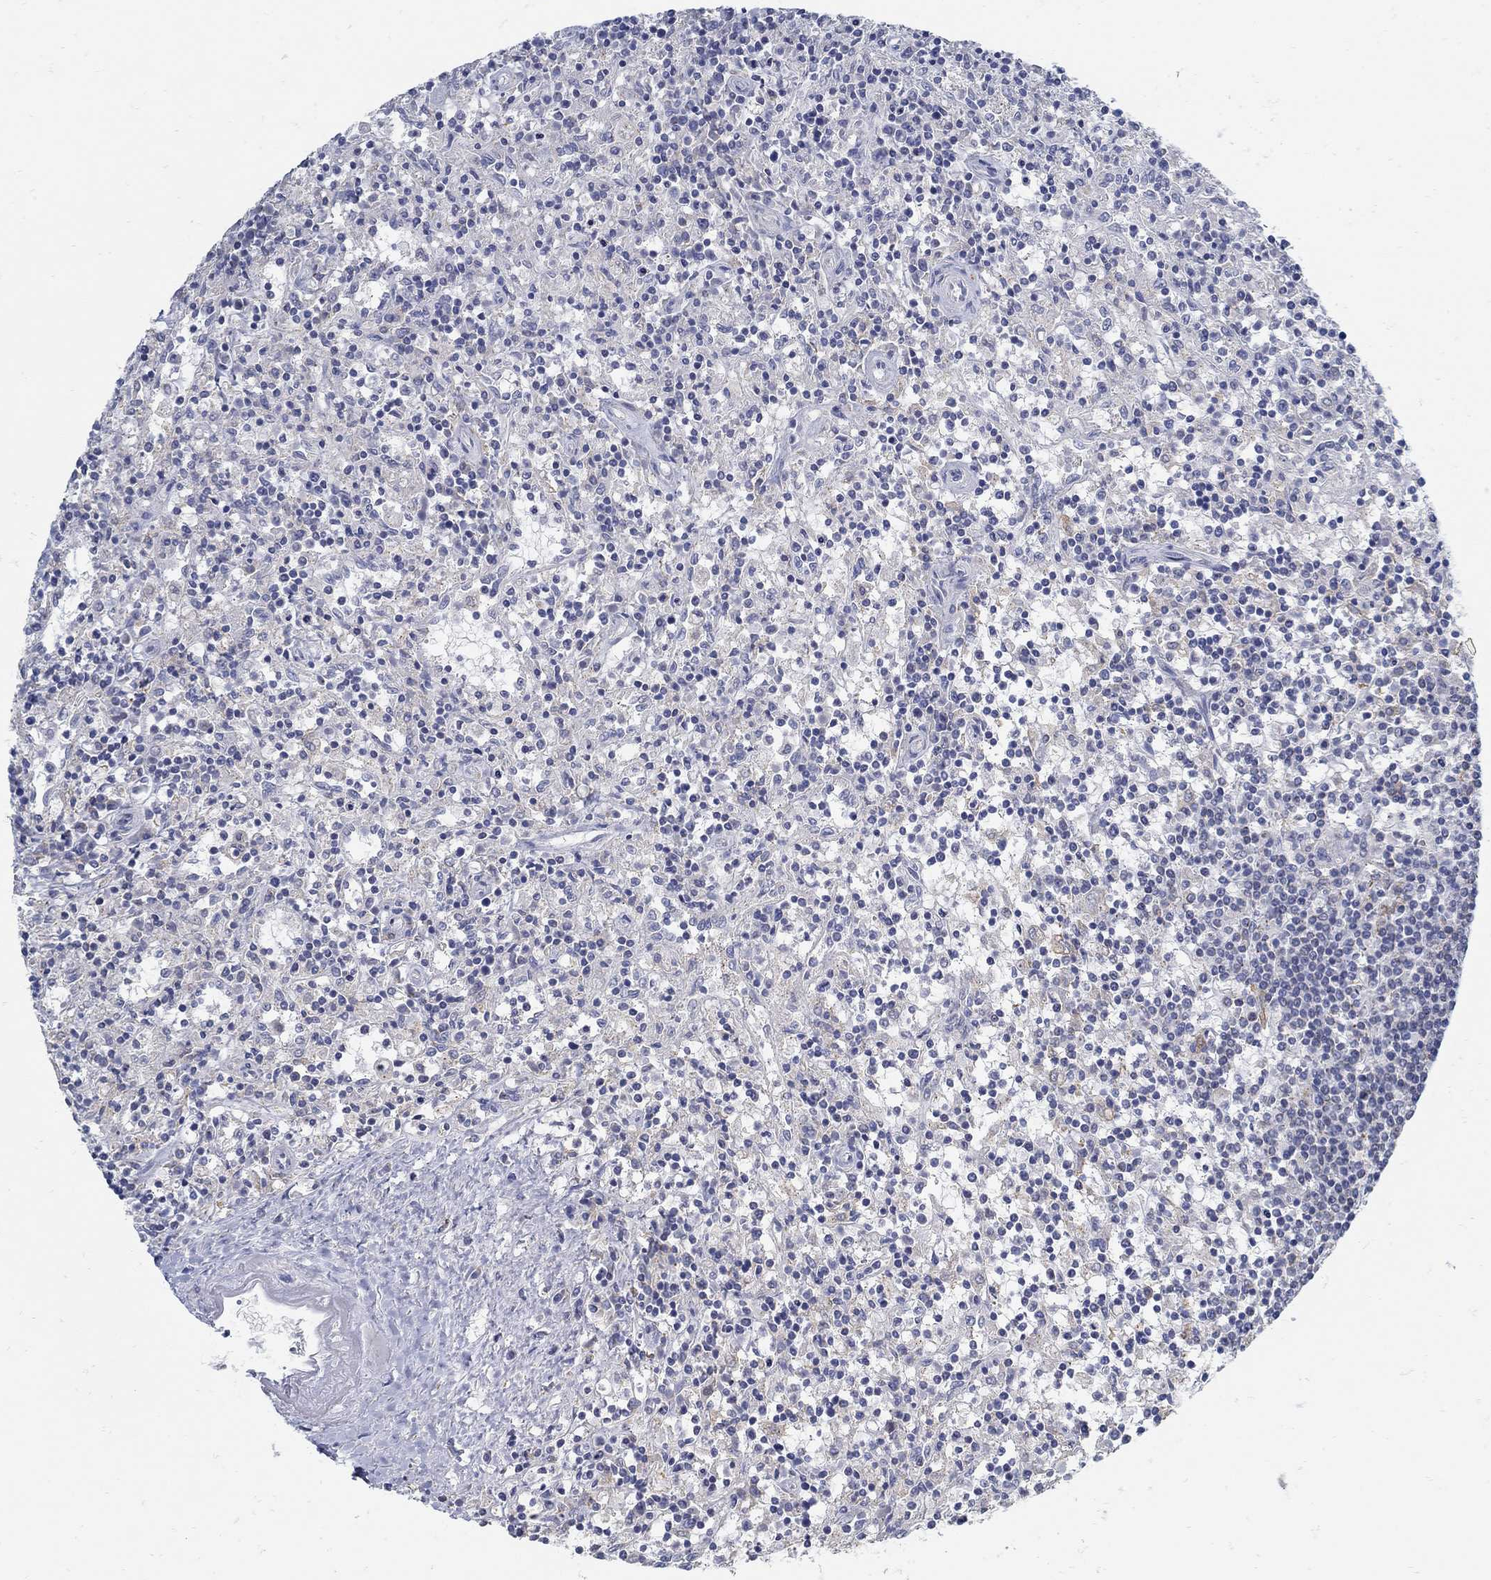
{"staining": {"intensity": "negative", "quantity": "none", "location": "none"}, "tissue": "lymphoma", "cell_type": "Tumor cells", "image_type": "cancer", "snomed": [{"axis": "morphology", "description": "Malignant lymphoma, non-Hodgkin's type, Low grade"}, {"axis": "topography", "description": "Spleen"}], "caption": "The IHC micrograph has no significant positivity in tumor cells of malignant lymphoma, non-Hodgkin's type (low-grade) tissue.", "gene": "ZFAND4", "patient": {"sex": "male", "age": 62}}